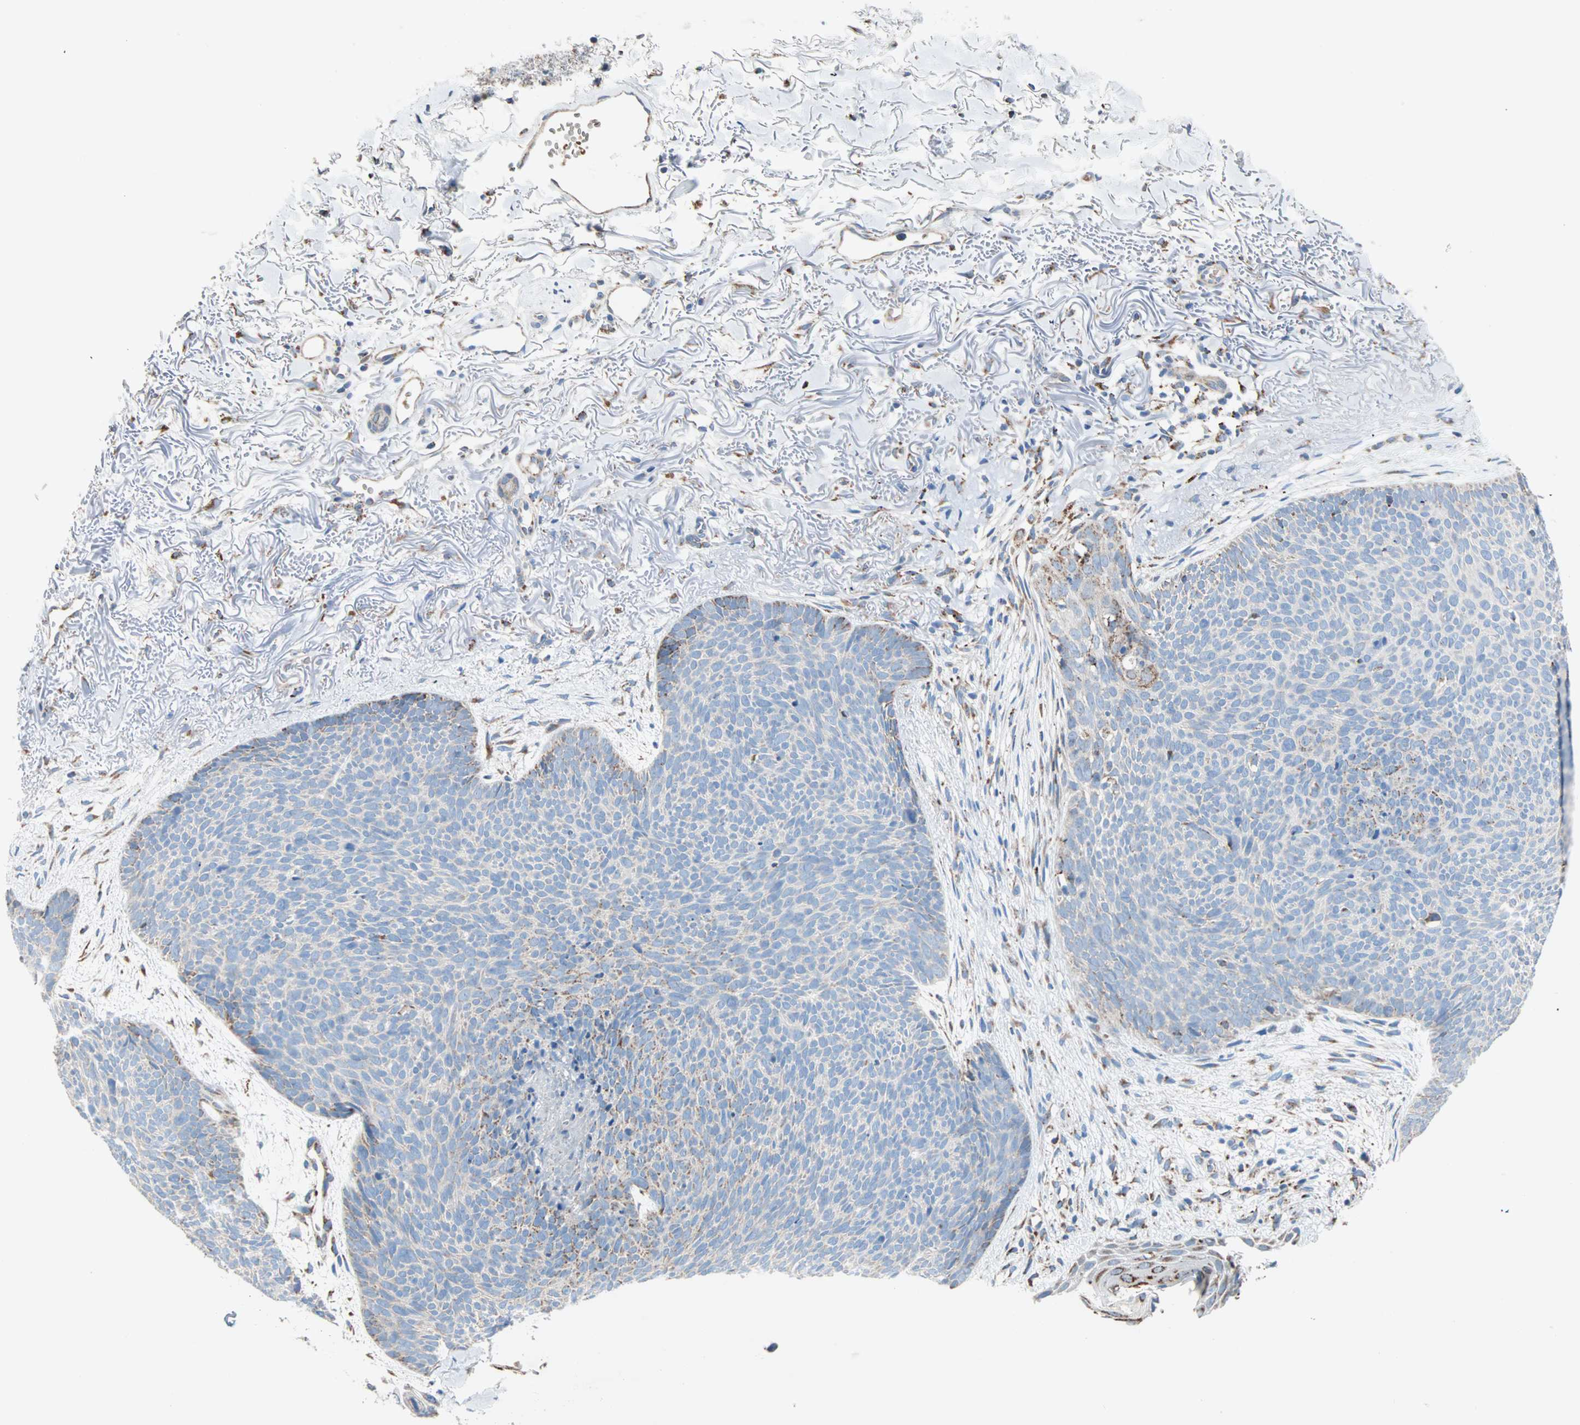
{"staining": {"intensity": "moderate", "quantity": "<25%", "location": "cytoplasmic/membranous"}, "tissue": "skin cancer", "cell_type": "Tumor cells", "image_type": "cancer", "snomed": [{"axis": "morphology", "description": "Normal tissue, NOS"}, {"axis": "morphology", "description": "Basal cell carcinoma"}, {"axis": "topography", "description": "Skin"}], "caption": "Immunohistochemistry (DAB) staining of human skin basal cell carcinoma exhibits moderate cytoplasmic/membranous protein positivity in about <25% of tumor cells. The staining was performed using DAB, with brown indicating positive protein expression. Nuclei are stained blue with hematoxylin.", "gene": "TST", "patient": {"sex": "female", "age": 70}}